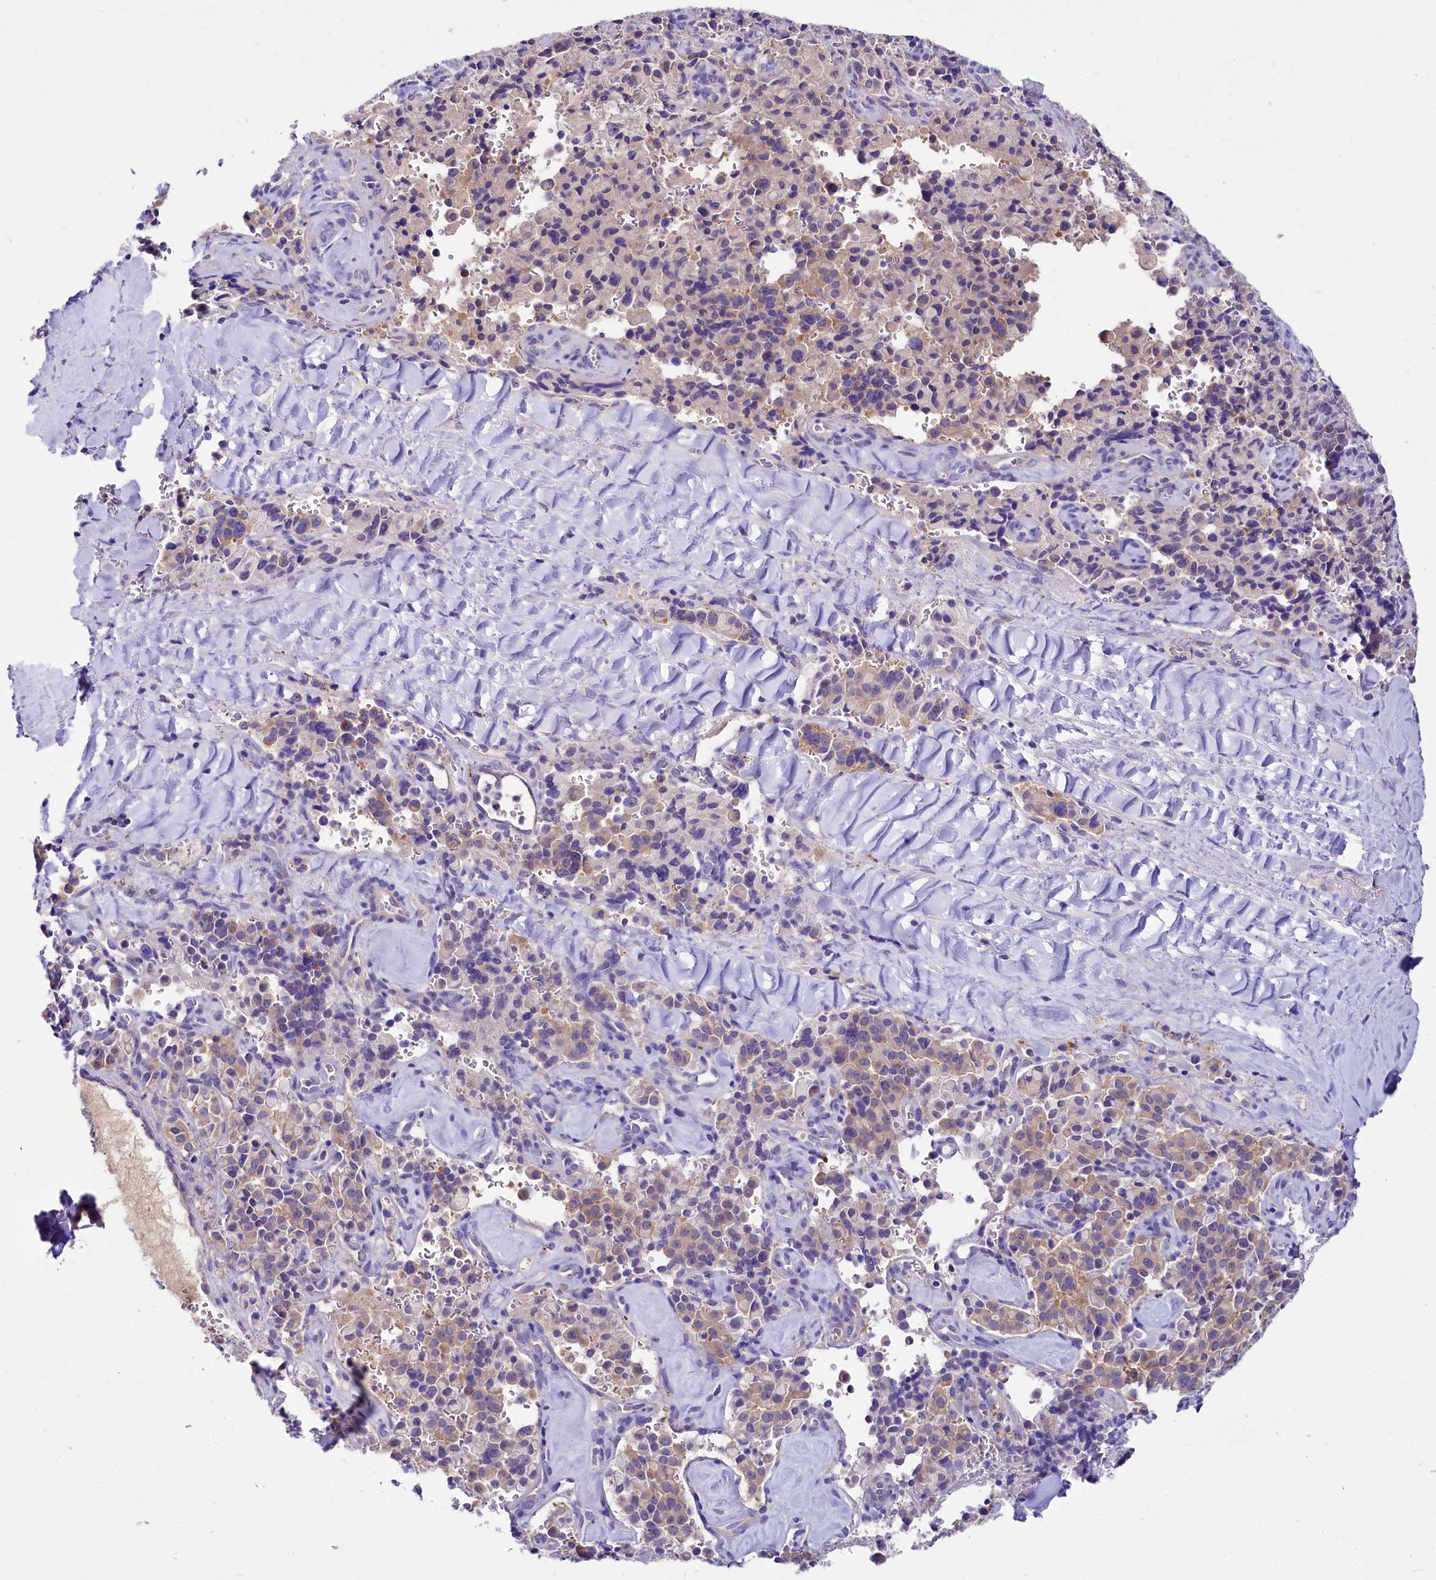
{"staining": {"intensity": "weak", "quantity": "<25%", "location": "cytoplasmic/membranous"}, "tissue": "pancreatic cancer", "cell_type": "Tumor cells", "image_type": "cancer", "snomed": [{"axis": "morphology", "description": "Adenocarcinoma, NOS"}, {"axis": "topography", "description": "Pancreas"}], "caption": "Micrograph shows no protein staining in tumor cells of pancreatic cancer (adenocarcinoma) tissue.", "gene": "ABHD5", "patient": {"sex": "male", "age": 65}}